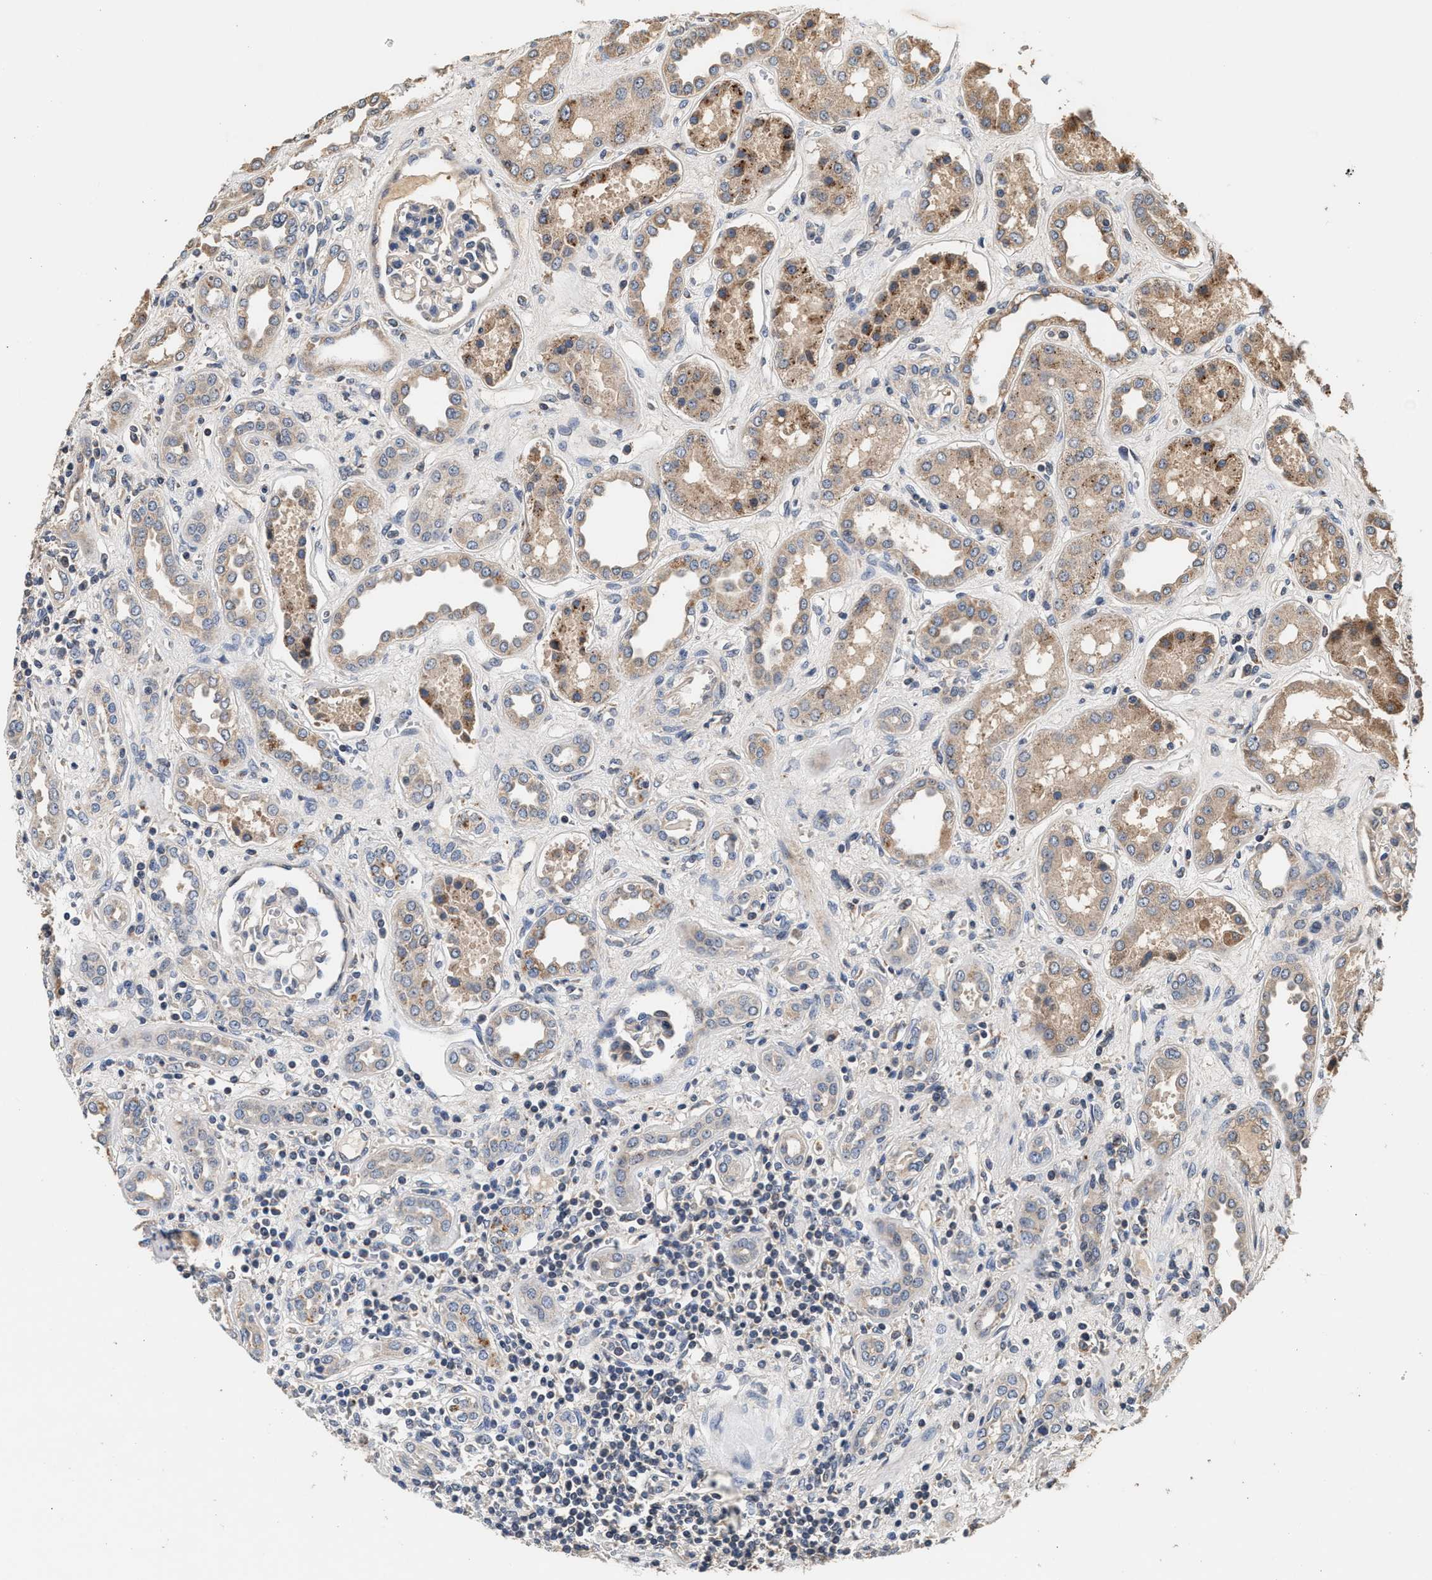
{"staining": {"intensity": "negative", "quantity": "none", "location": "none"}, "tissue": "kidney", "cell_type": "Cells in glomeruli", "image_type": "normal", "snomed": [{"axis": "morphology", "description": "Normal tissue, NOS"}, {"axis": "topography", "description": "Kidney"}], "caption": "Immunohistochemistry (IHC) of benign kidney demonstrates no expression in cells in glomeruli. (DAB IHC with hematoxylin counter stain).", "gene": "PTGR3", "patient": {"sex": "male", "age": 59}}